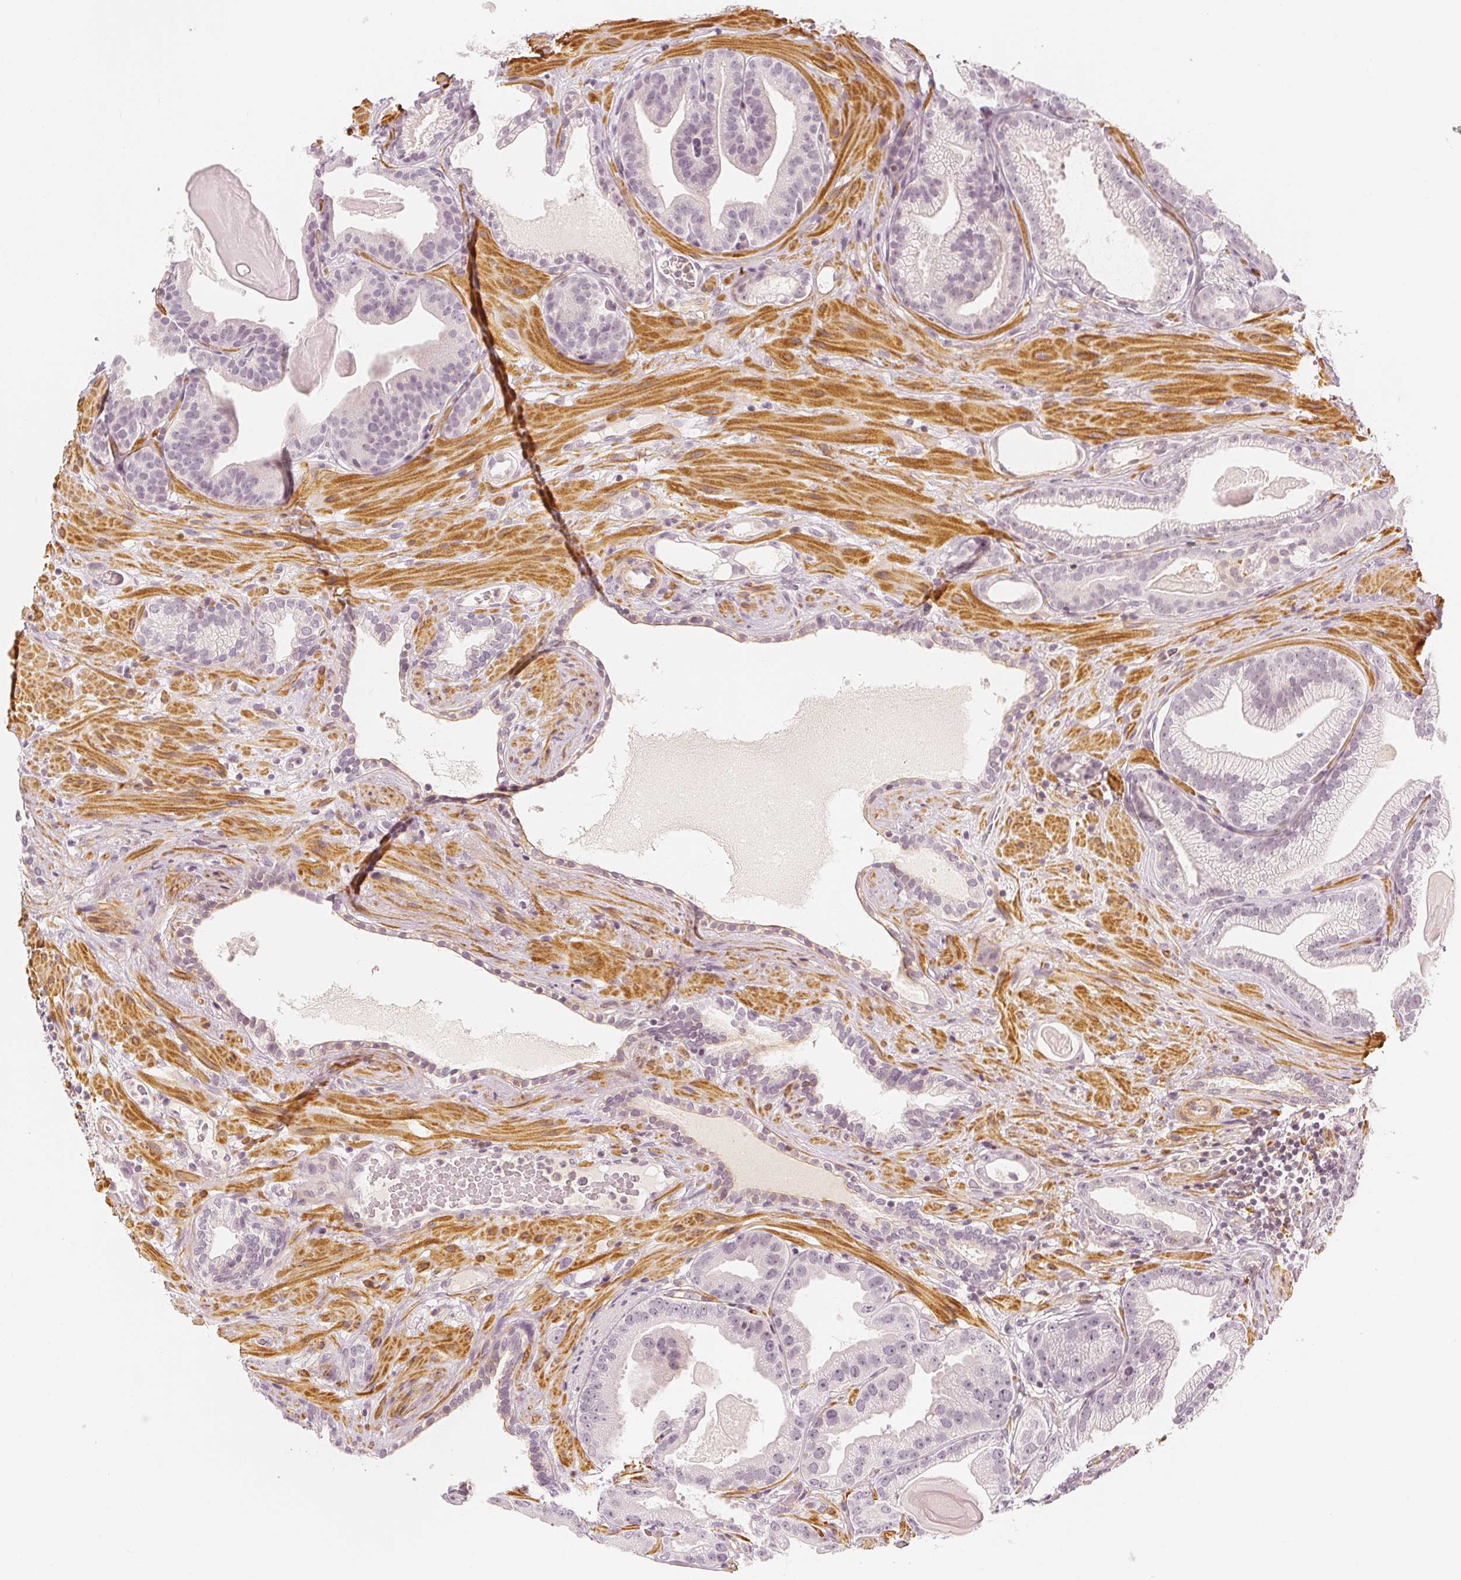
{"staining": {"intensity": "negative", "quantity": "none", "location": "none"}, "tissue": "prostate cancer", "cell_type": "Tumor cells", "image_type": "cancer", "snomed": [{"axis": "morphology", "description": "Adenocarcinoma, Low grade"}, {"axis": "topography", "description": "Prostate"}], "caption": "The image exhibits no significant expression in tumor cells of prostate cancer (low-grade adenocarcinoma).", "gene": "ARHGAP26", "patient": {"sex": "male", "age": 57}}